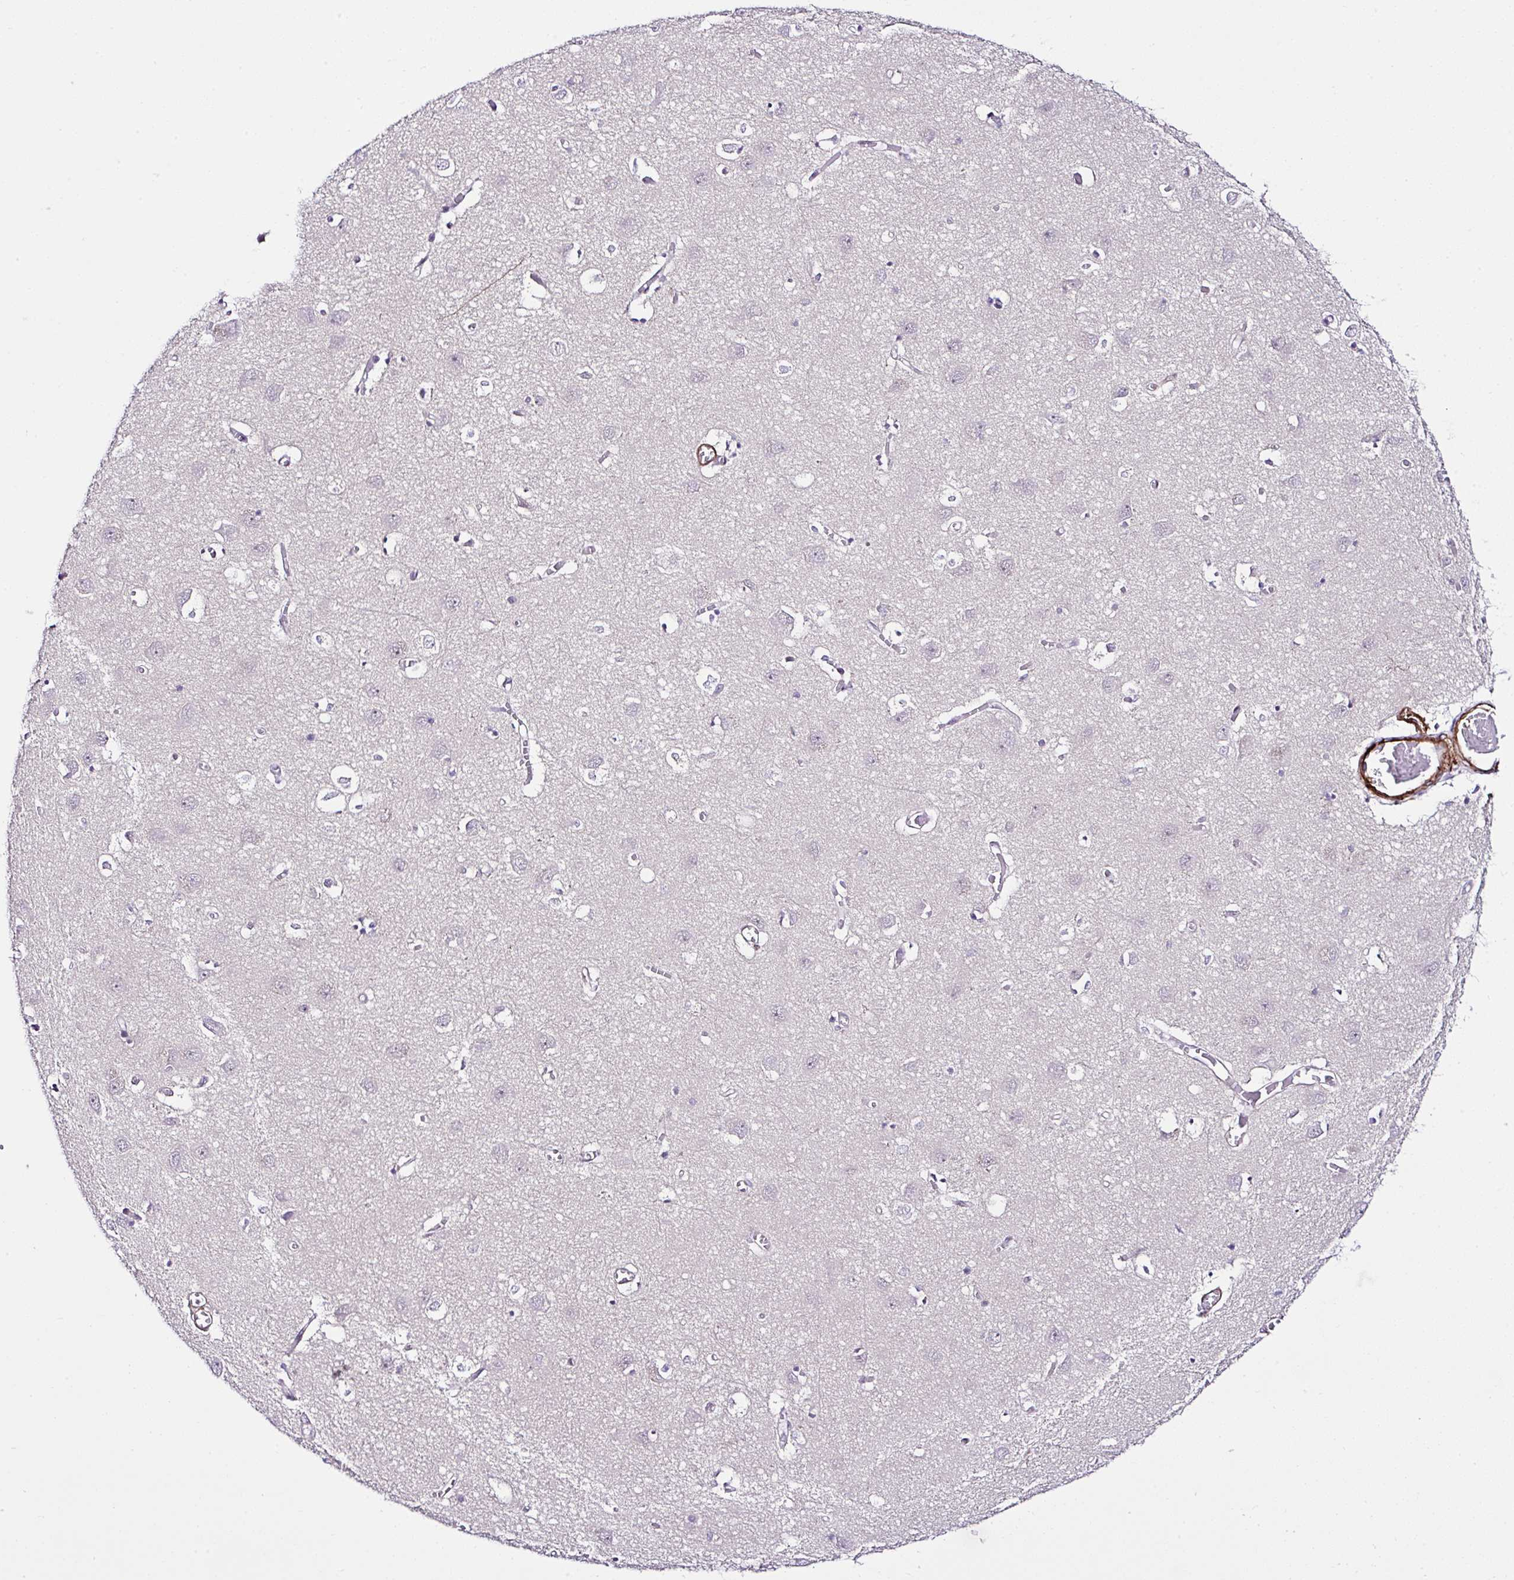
{"staining": {"intensity": "negative", "quantity": "none", "location": "none"}, "tissue": "cerebral cortex", "cell_type": "Endothelial cells", "image_type": "normal", "snomed": [{"axis": "morphology", "description": "Normal tissue, NOS"}, {"axis": "topography", "description": "Cerebral cortex"}], "caption": "Photomicrograph shows no significant protein positivity in endothelial cells of unremarkable cerebral cortex.", "gene": "FBXO34", "patient": {"sex": "male", "age": 70}}